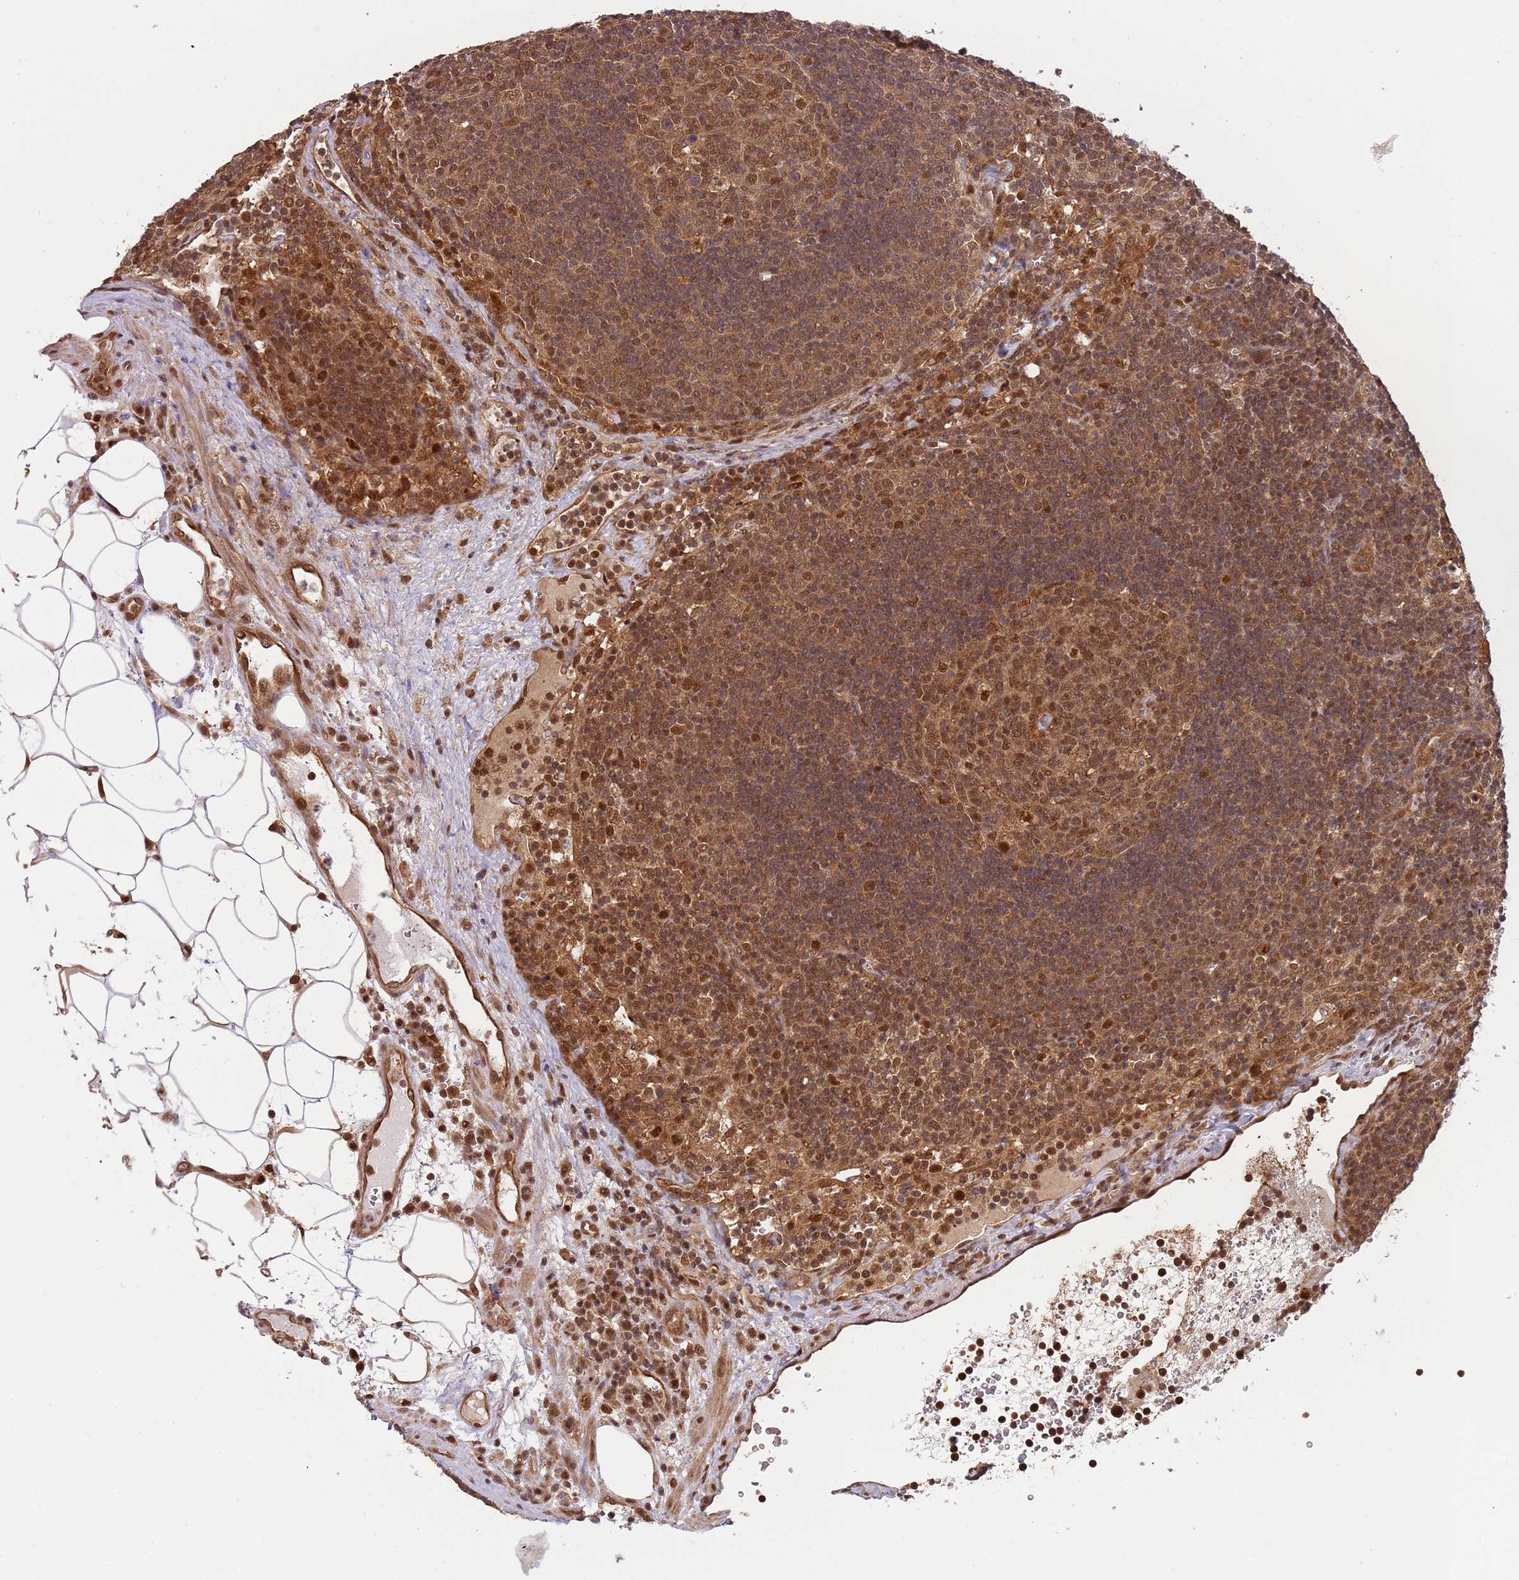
{"staining": {"intensity": "strong", "quantity": ">75%", "location": "cytoplasmic/membranous,nuclear"}, "tissue": "lymph node", "cell_type": "Germinal center cells", "image_type": "normal", "snomed": [{"axis": "morphology", "description": "Normal tissue, NOS"}, {"axis": "topography", "description": "Lymph node"}], "caption": "Protein analysis of benign lymph node shows strong cytoplasmic/membranous,nuclear expression in approximately >75% of germinal center cells.", "gene": "PLSCR5", "patient": {"sex": "male", "age": 58}}